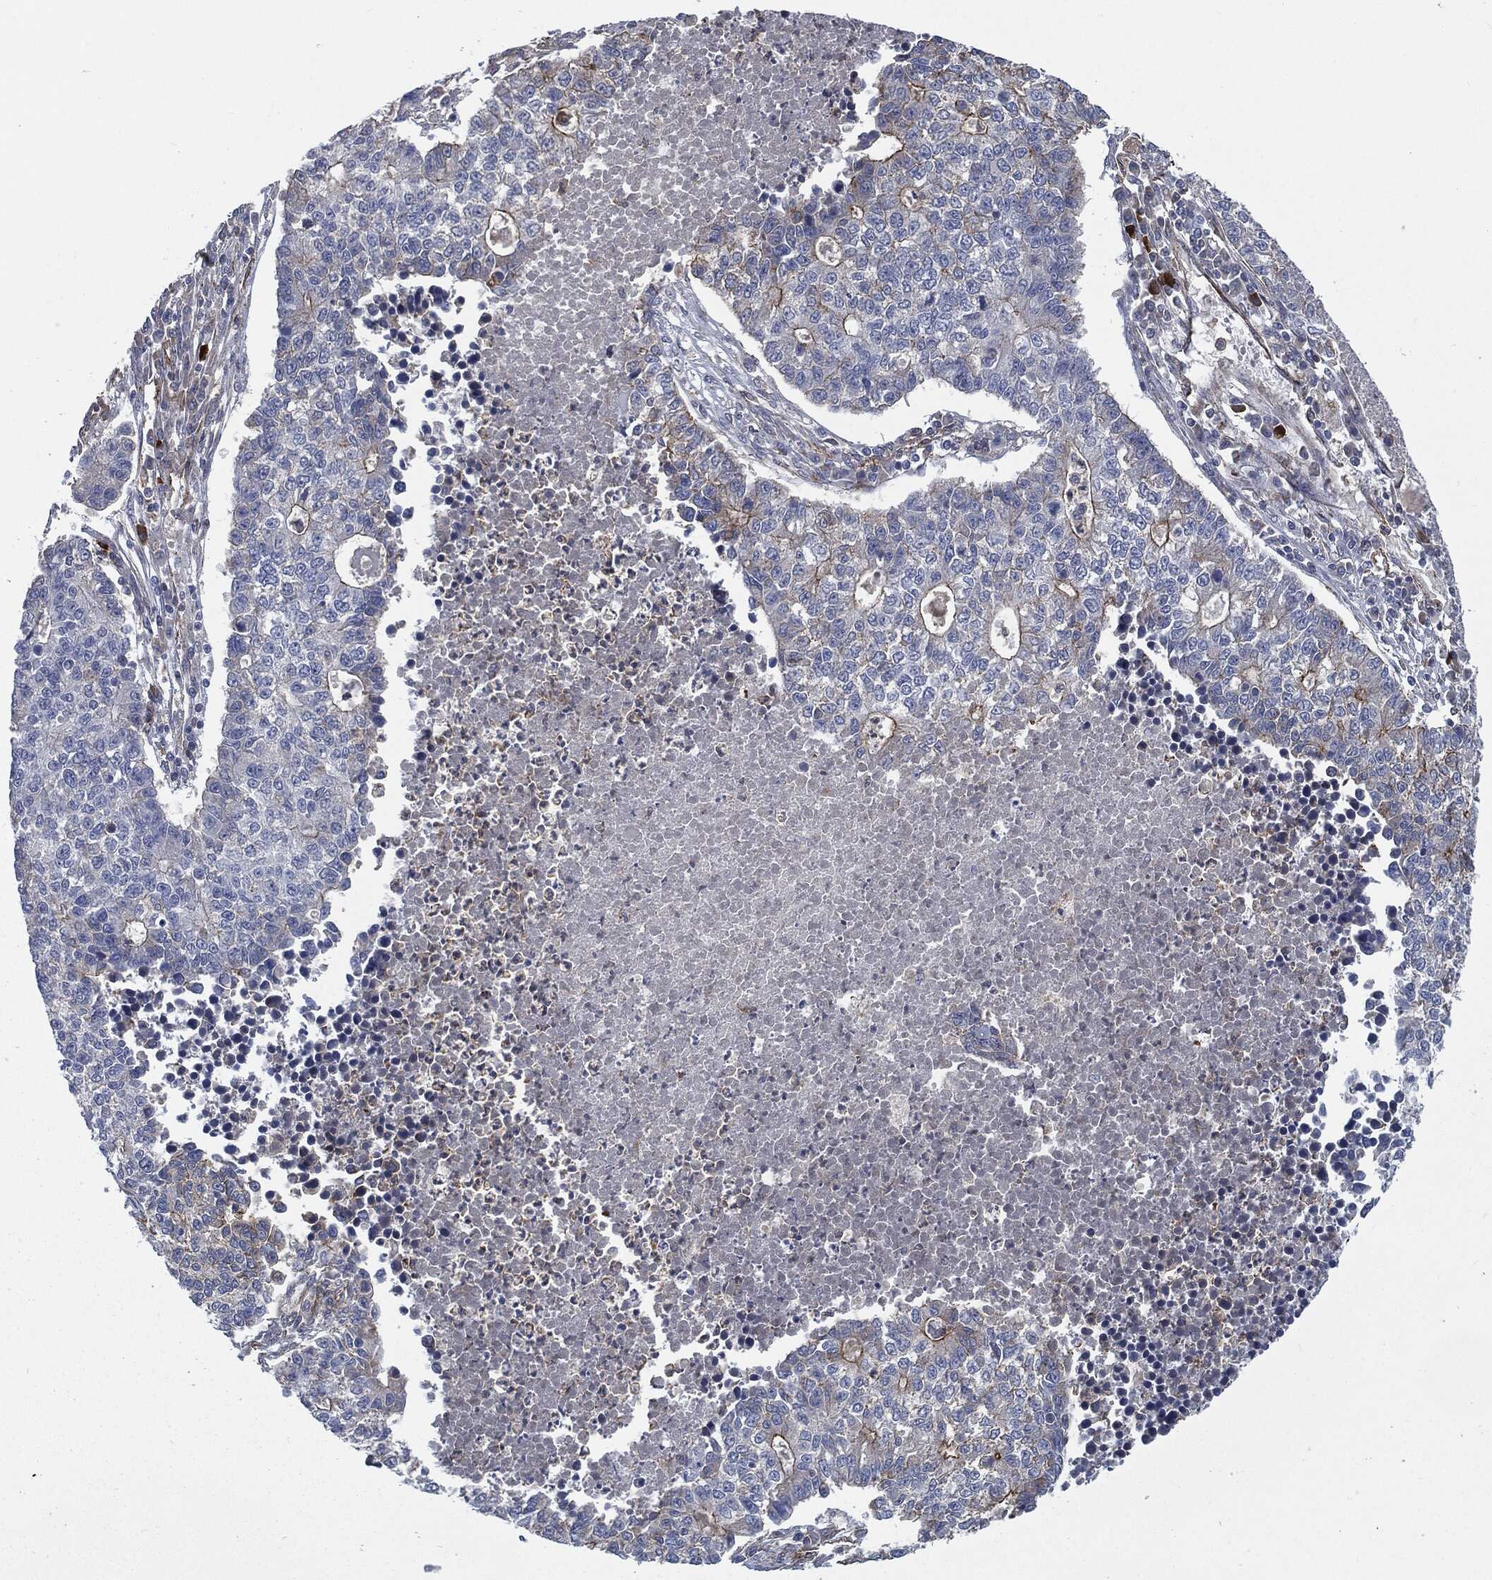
{"staining": {"intensity": "moderate", "quantity": "<25%", "location": "cytoplasmic/membranous"}, "tissue": "lung cancer", "cell_type": "Tumor cells", "image_type": "cancer", "snomed": [{"axis": "morphology", "description": "Adenocarcinoma, NOS"}, {"axis": "topography", "description": "Lung"}], "caption": "Adenocarcinoma (lung) tissue demonstrates moderate cytoplasmic/membranous positivity in about <25% of tumor cells, visualized by immunohistochemistry. The staining was performed using DAB (3,3'-diaminobenzidine), with brown indicating positive protein expression. Nuclei are stained blue with hematoxylin.", "gene": "SVIL", "patient": {"sex": "male", "age": 57}}